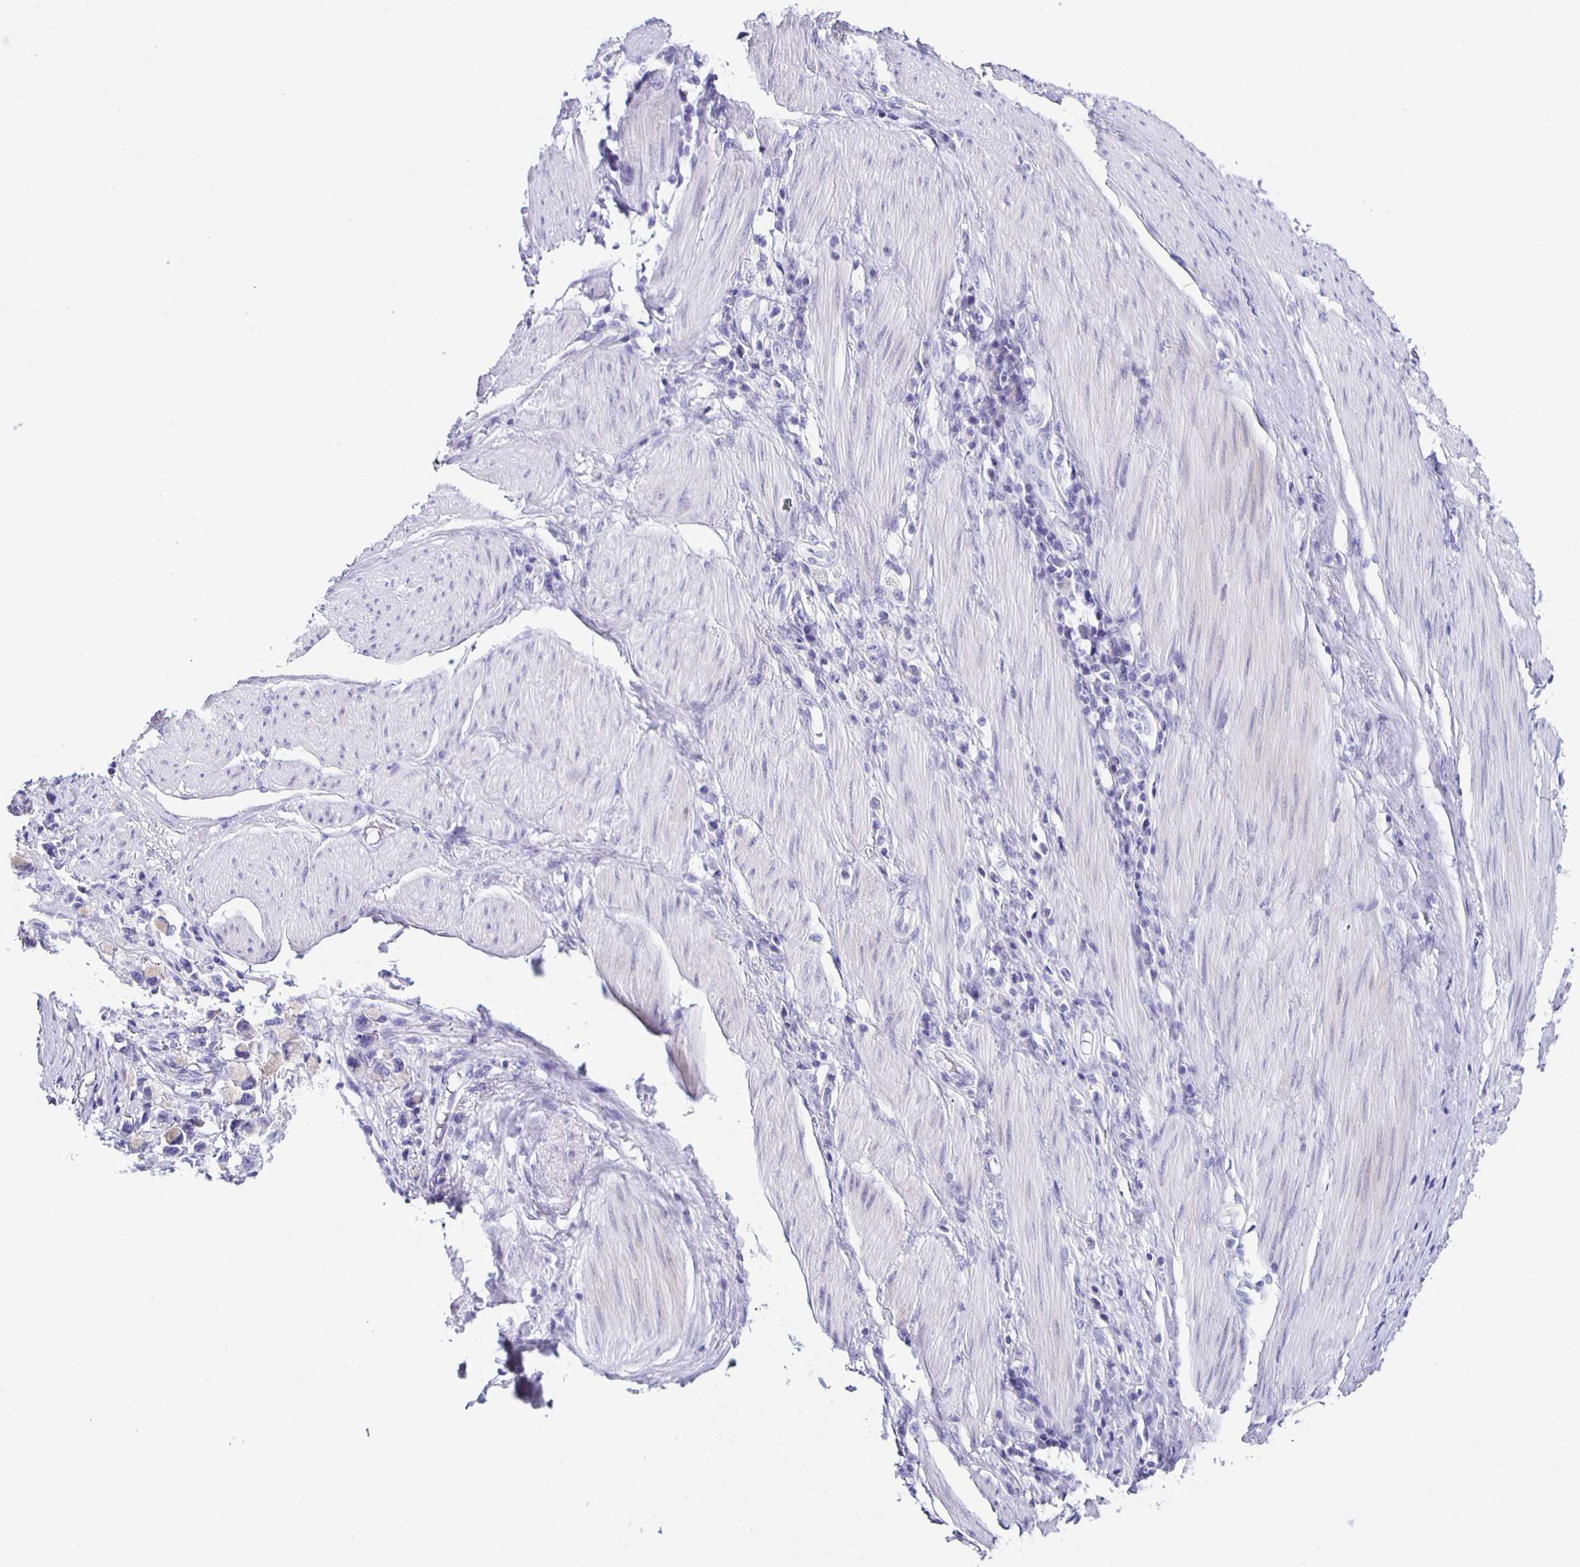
{"staining": {"intensity": "negative", "quantity": "none", "location": "none"}, "tissue": "stomach cancer", "cell_type": "Tumor cells", "image_type": "cancer", "snomed": [{"axis": "morphology", "description": "Adenocarcinoma, NOS"}, {"axis": "topography", "description": "Stomach"}], "caption": "This histopathology image is of stomach adenocarcinoma stained with IHC to label a protein in brown with the nuclei are counter-stained blue. There is no staining in tumor cells. (DAB immunohistochemistry (IHC) with hematoxylin counter stain).", "gene": "AQP6", "patient": {"sex": "female", "age": 81}}